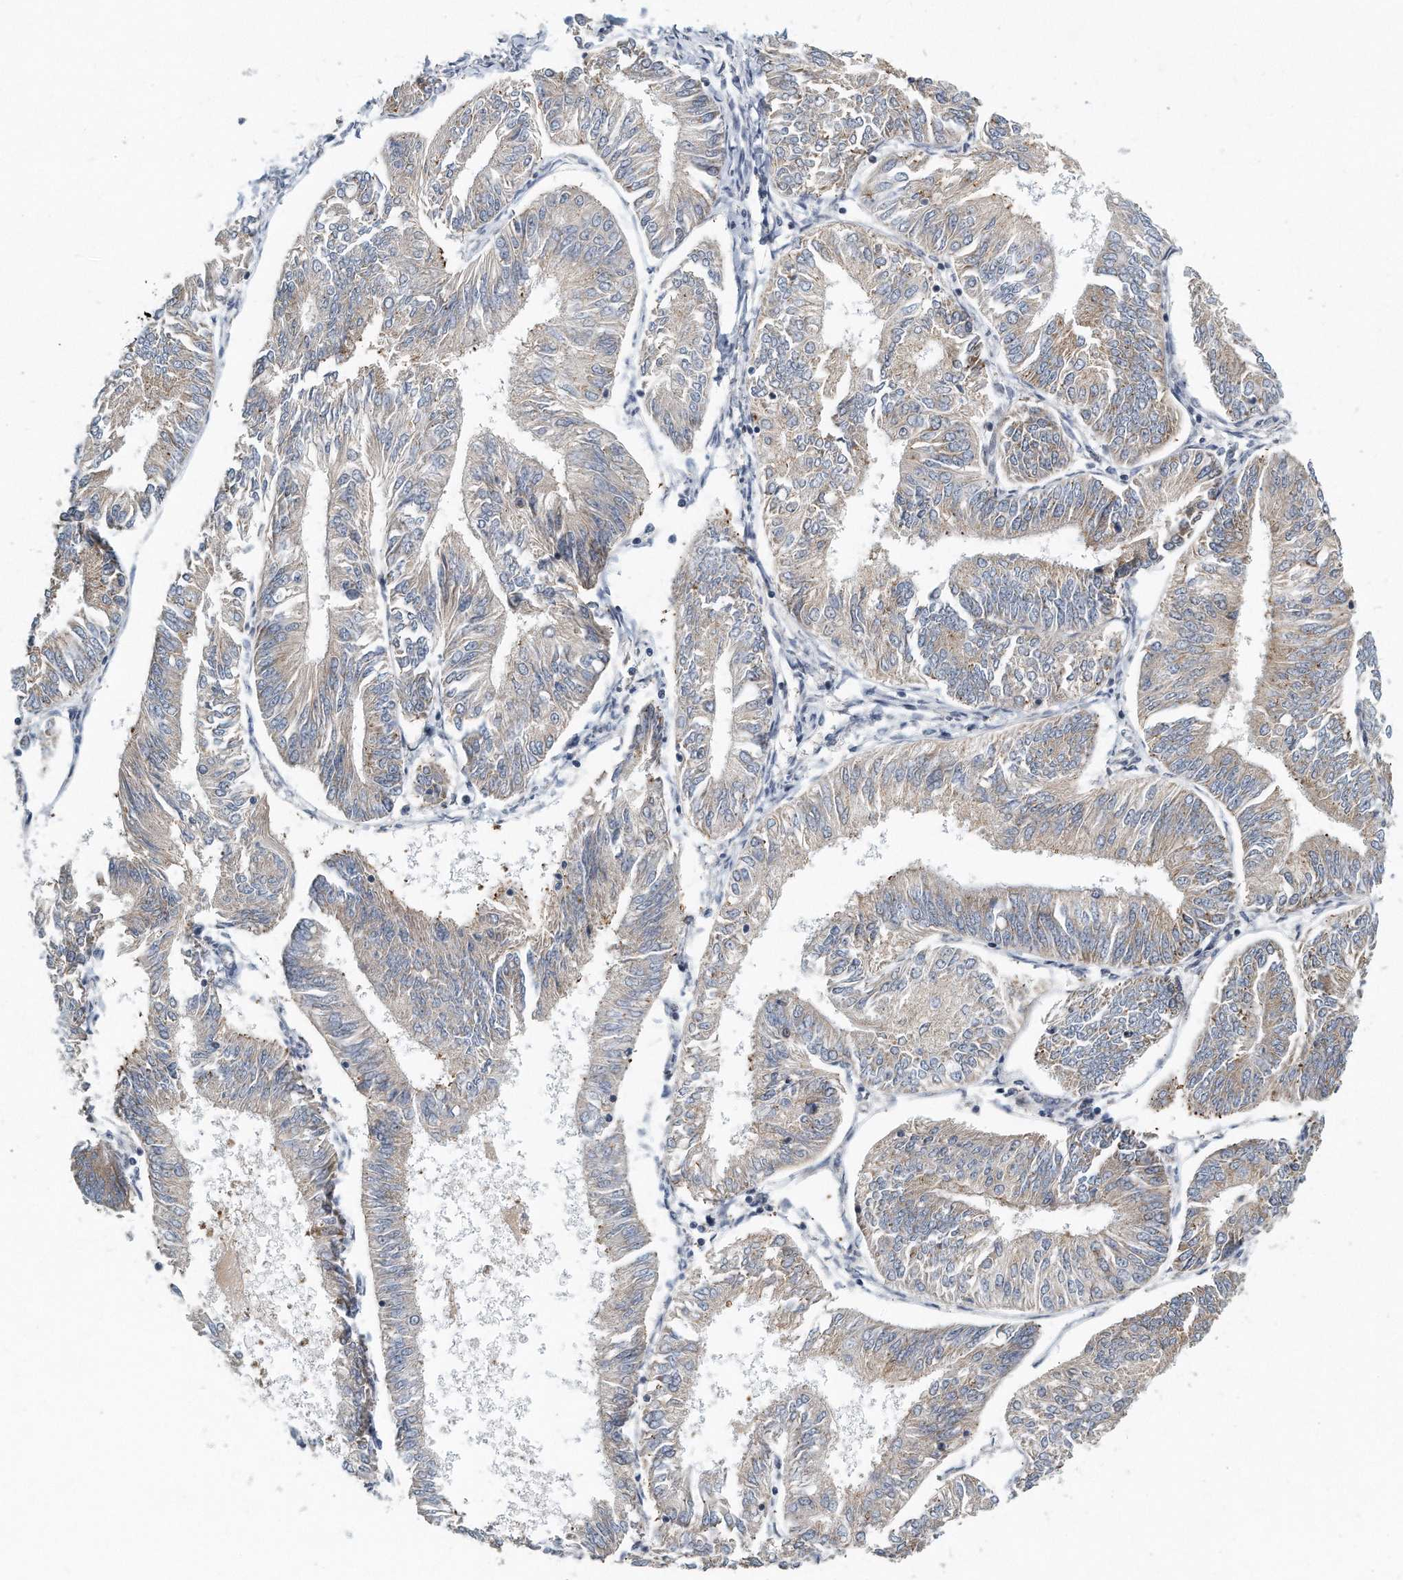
{"staining": {"intensity": "weak", "quantity": "25%-75%", "location": "cytoplasmic/membranous"}, "tissue": "endometrial cancer", "cell_type": "Tumor cells", "image_type": "cancer", "snomed": [{"axis": "morphology", "description": "Adenocarcinoma, NOS"}, {"axis": "topography", "description": "Endometrium"}], "caption": "Immunohistochemistry of human endometrial cancer (adenocarcinoma) displays low levels of weak cytoplasmic/membranous positivity in approximately 25%-75% of tumor cells. (Stains: DAB in brown, nuclei in blue, Microscopy: brightfield microscopy at high magnification).", "gene": "VLDLR", "patient": {"sex": "female", "age": 58}}